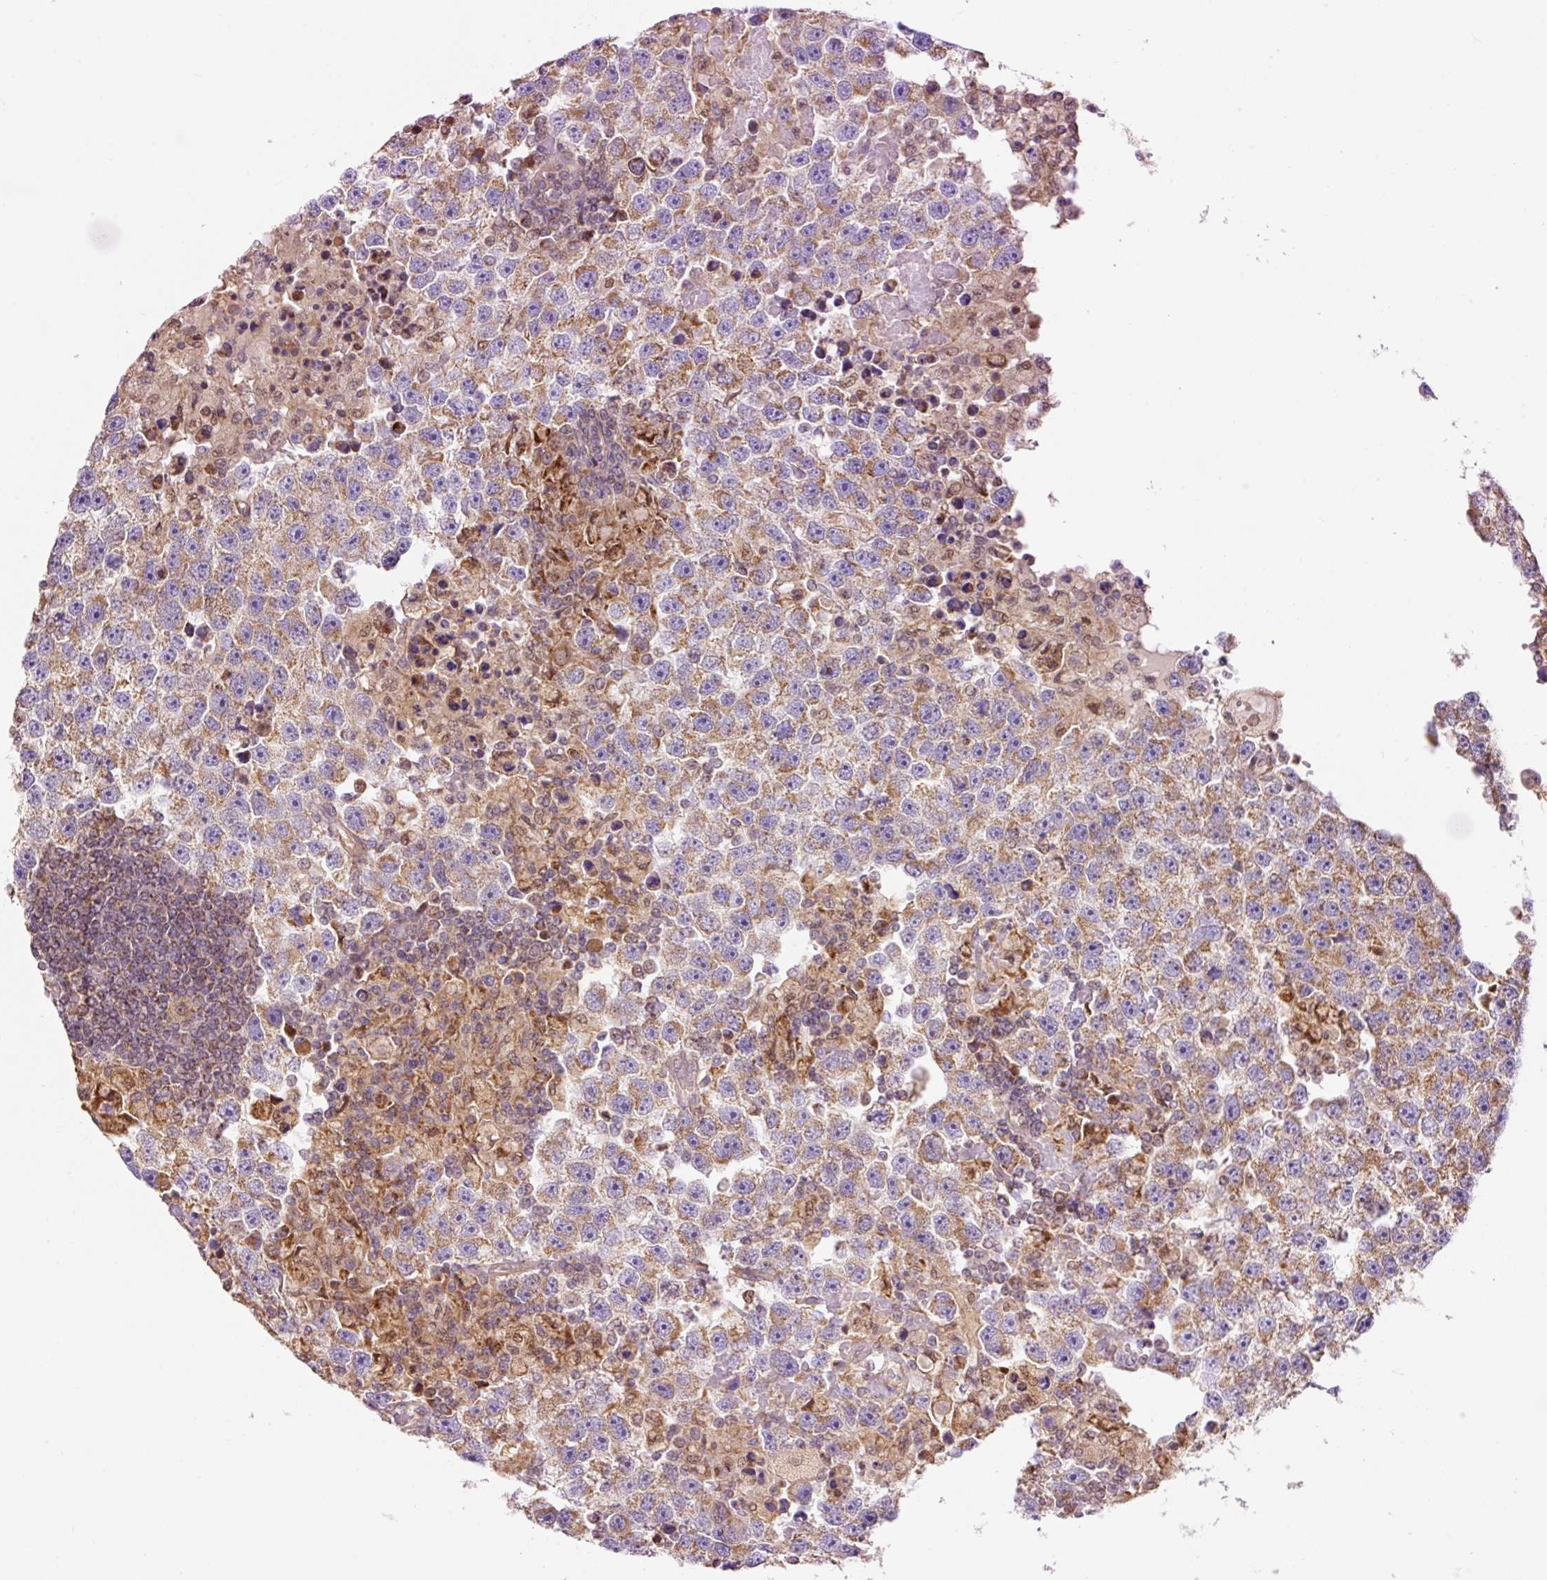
{"staining": {"intensity": "moderate", "quantity": ">75%", "location": "cytoplasmic/membranous"}, "tissue": "testis cancer", "cell_type": "Tumor cells", "image_type": "cancer", "snomed": [{"axis": "morphology", "description": "Carcinoma, Embryonal, NOS"}, {"axis": "topography", "description": "Testis"}], "caption": "Testis cancer was stained to show a protein in brown. There is medium levels of moderate cytoplasmic/membranous staining in about >75% of tumor cells.", "gene": "IMMT", "patient": {"sex": "male", "age": 83}}